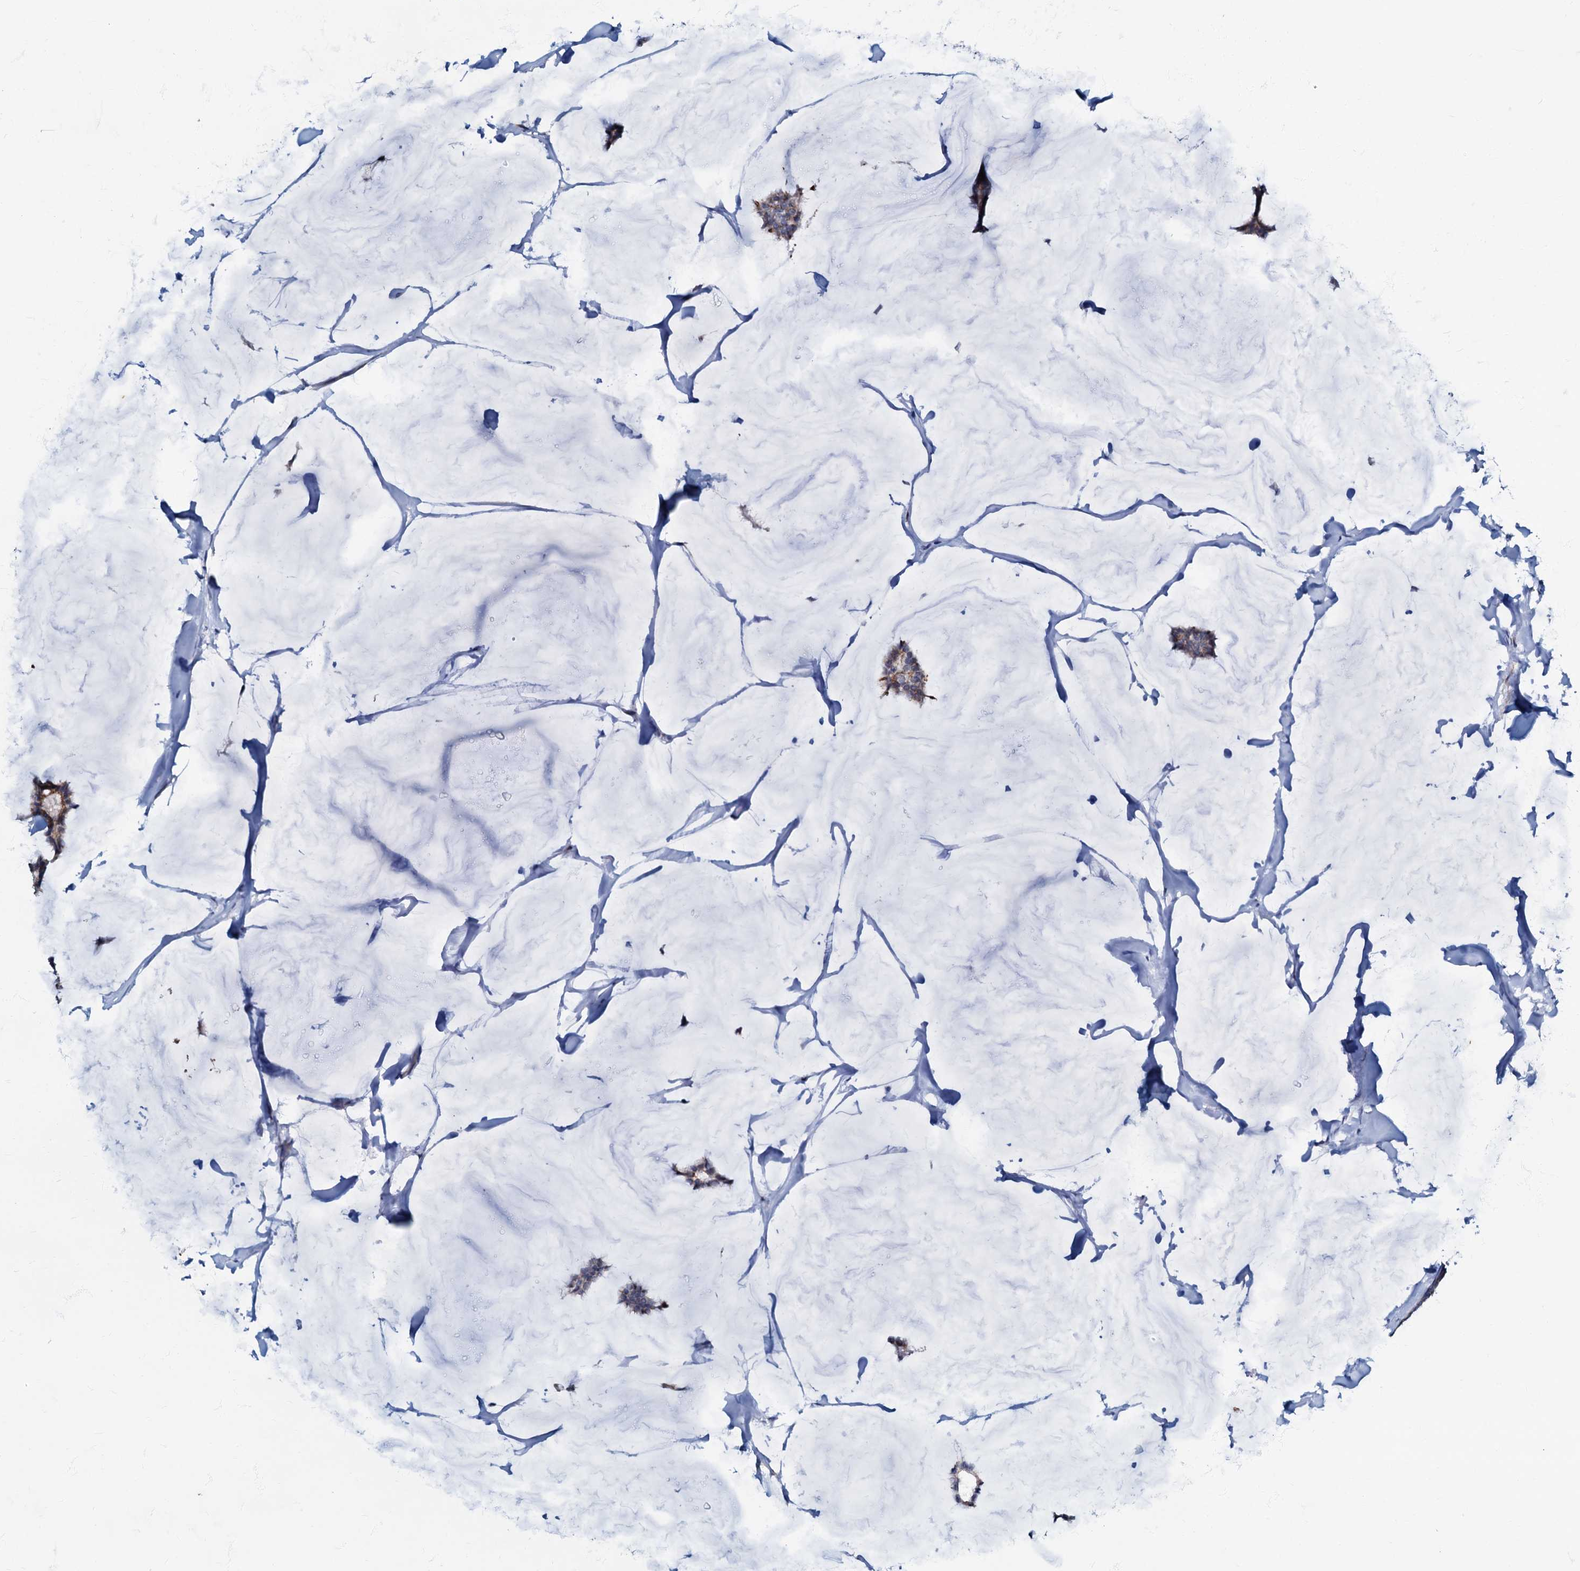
{"staining": {"intensity": "weak", "quantity": "25%-75%", "location": "cytoplasmic/membranous"}, "tissue": "breast cancer", "cell_type": "Tumor cells", "image_type": "cancer", "snomed": [{"axis": "morphology", "description": "Duct carcinoma"}, {"axis": "topography", "description": "Breast"}], "caption": "Immunohistochemical staining of human breast invasive ductal carcinoma displays weak cytoplasmic/membranous protein staining in about 25%-75% of tumor cells.", "gene": "MRPL51", "patient": {"sex": "female", "age": 93}}